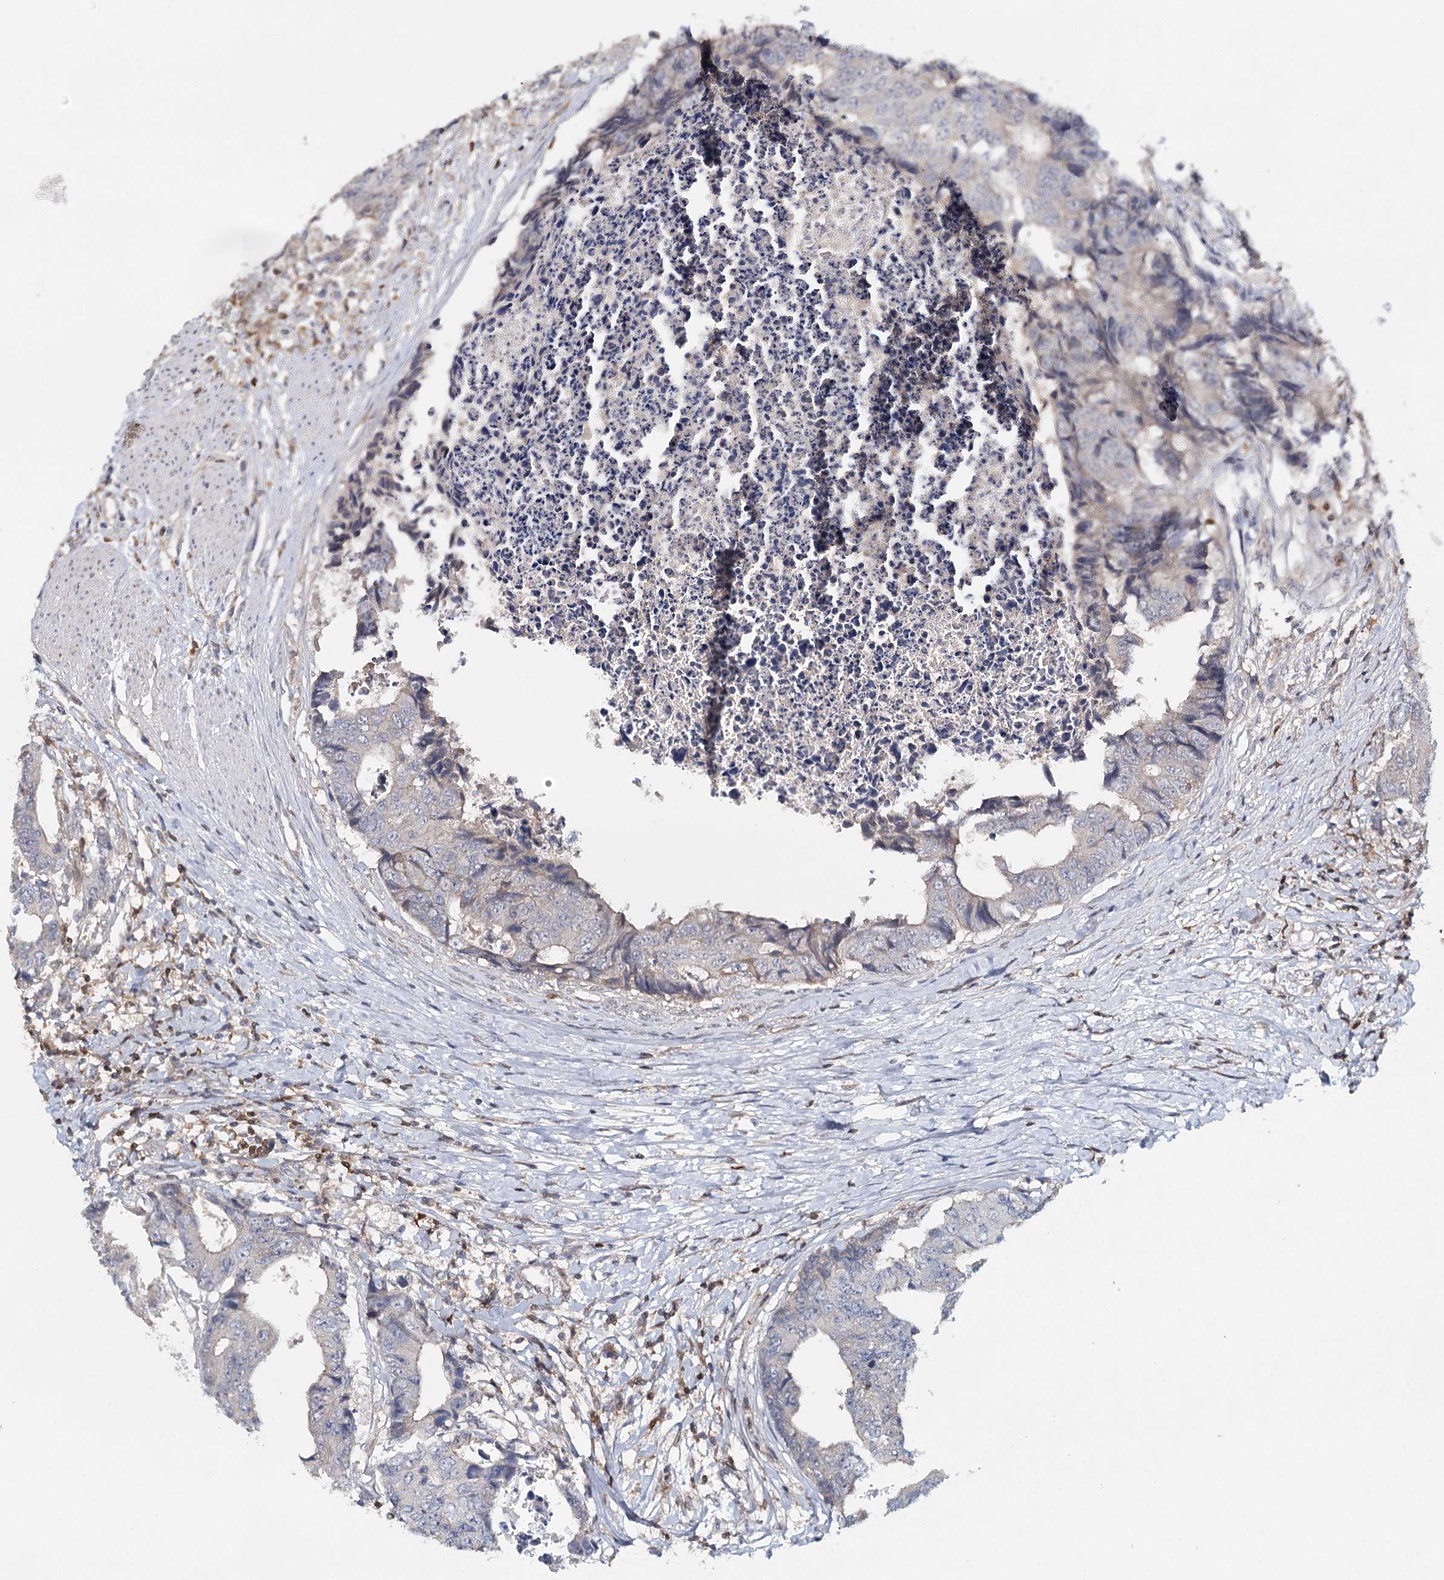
{"staining": {"intensity": "negative", "quantity": "none", "location": "none"}, "tissue": "colorectal cancer", "cell_type": "Tumor cells", "image_type": "cancer", "snomed": [{"axis": "morphology", "description": "Adenocarcinoma, NOS"}, {"axis": "topography", "description": "Rectum"}], "caption": "The image shows no significant staining in tumor cells of adenocarcinoma (colorectal). Nuclei are stained in blue.", "gene": "SLC41A2", "patient": {"sex": "male", "age": 84}}